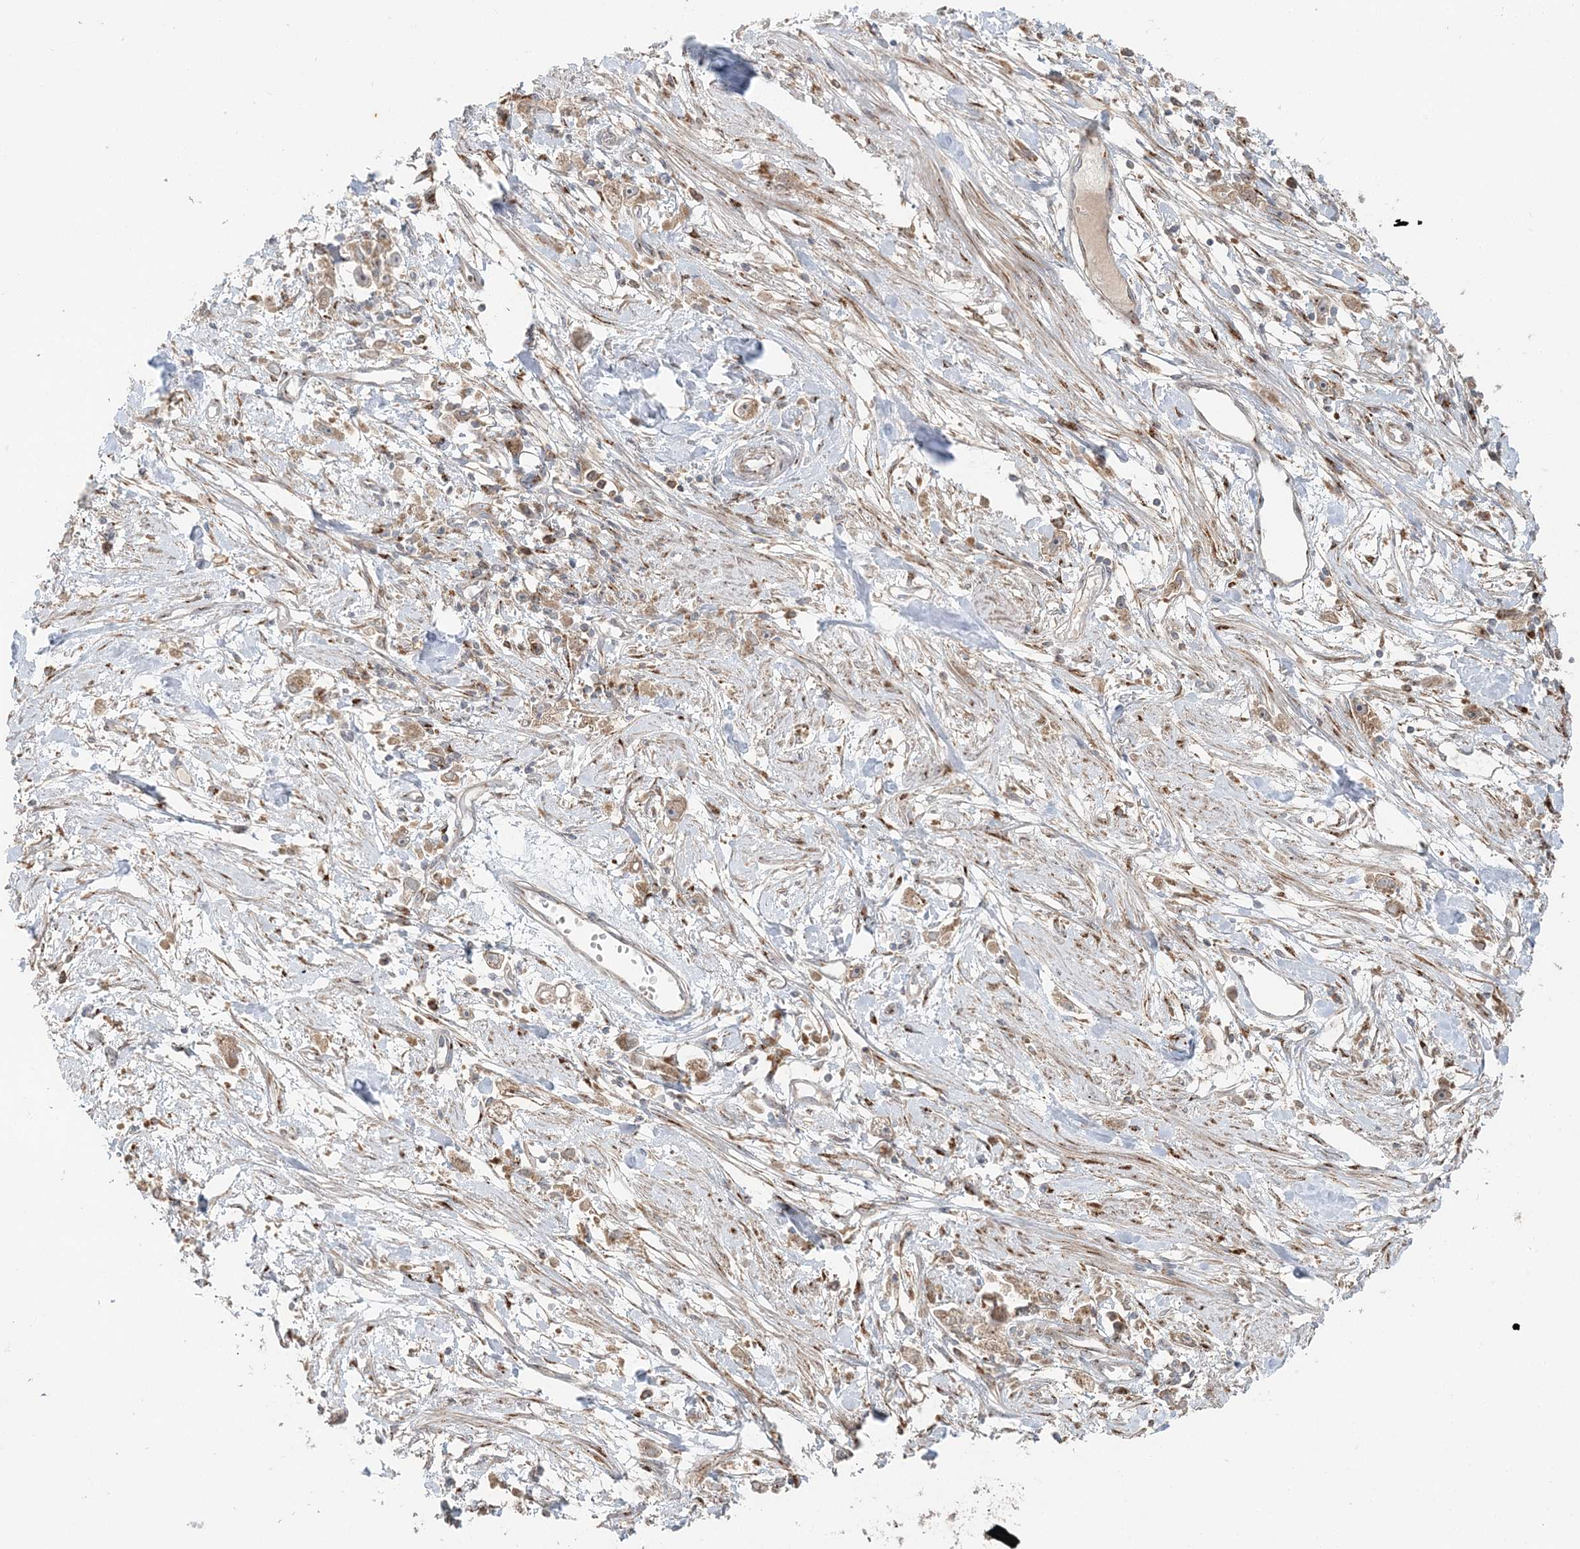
{"staining": {"intensity": "moderate", "quantity": ">75%", "location": "cytoplasmic/membranous"}, "tissue": "stomach cancer", "cell_type": "Tumor cells", "image_type": "cancer", "snomed": [{"axis": "morphology", "description": "Adenocarcinoma, NOS"}, {"axis": "topography", "description": "Stomach"}], "caption": "IHC of stomach adenocarcinoma shows medium levels of moderate cytoplasmic/membranous expression in approximately >75% of tumor cells. Using DAB (brown) and hematoxylin (blue) stains, captured at high magnification using brightfield microscopy.", "gene": "ABCC3", "patient": {"sex": "female", "age": 59}}